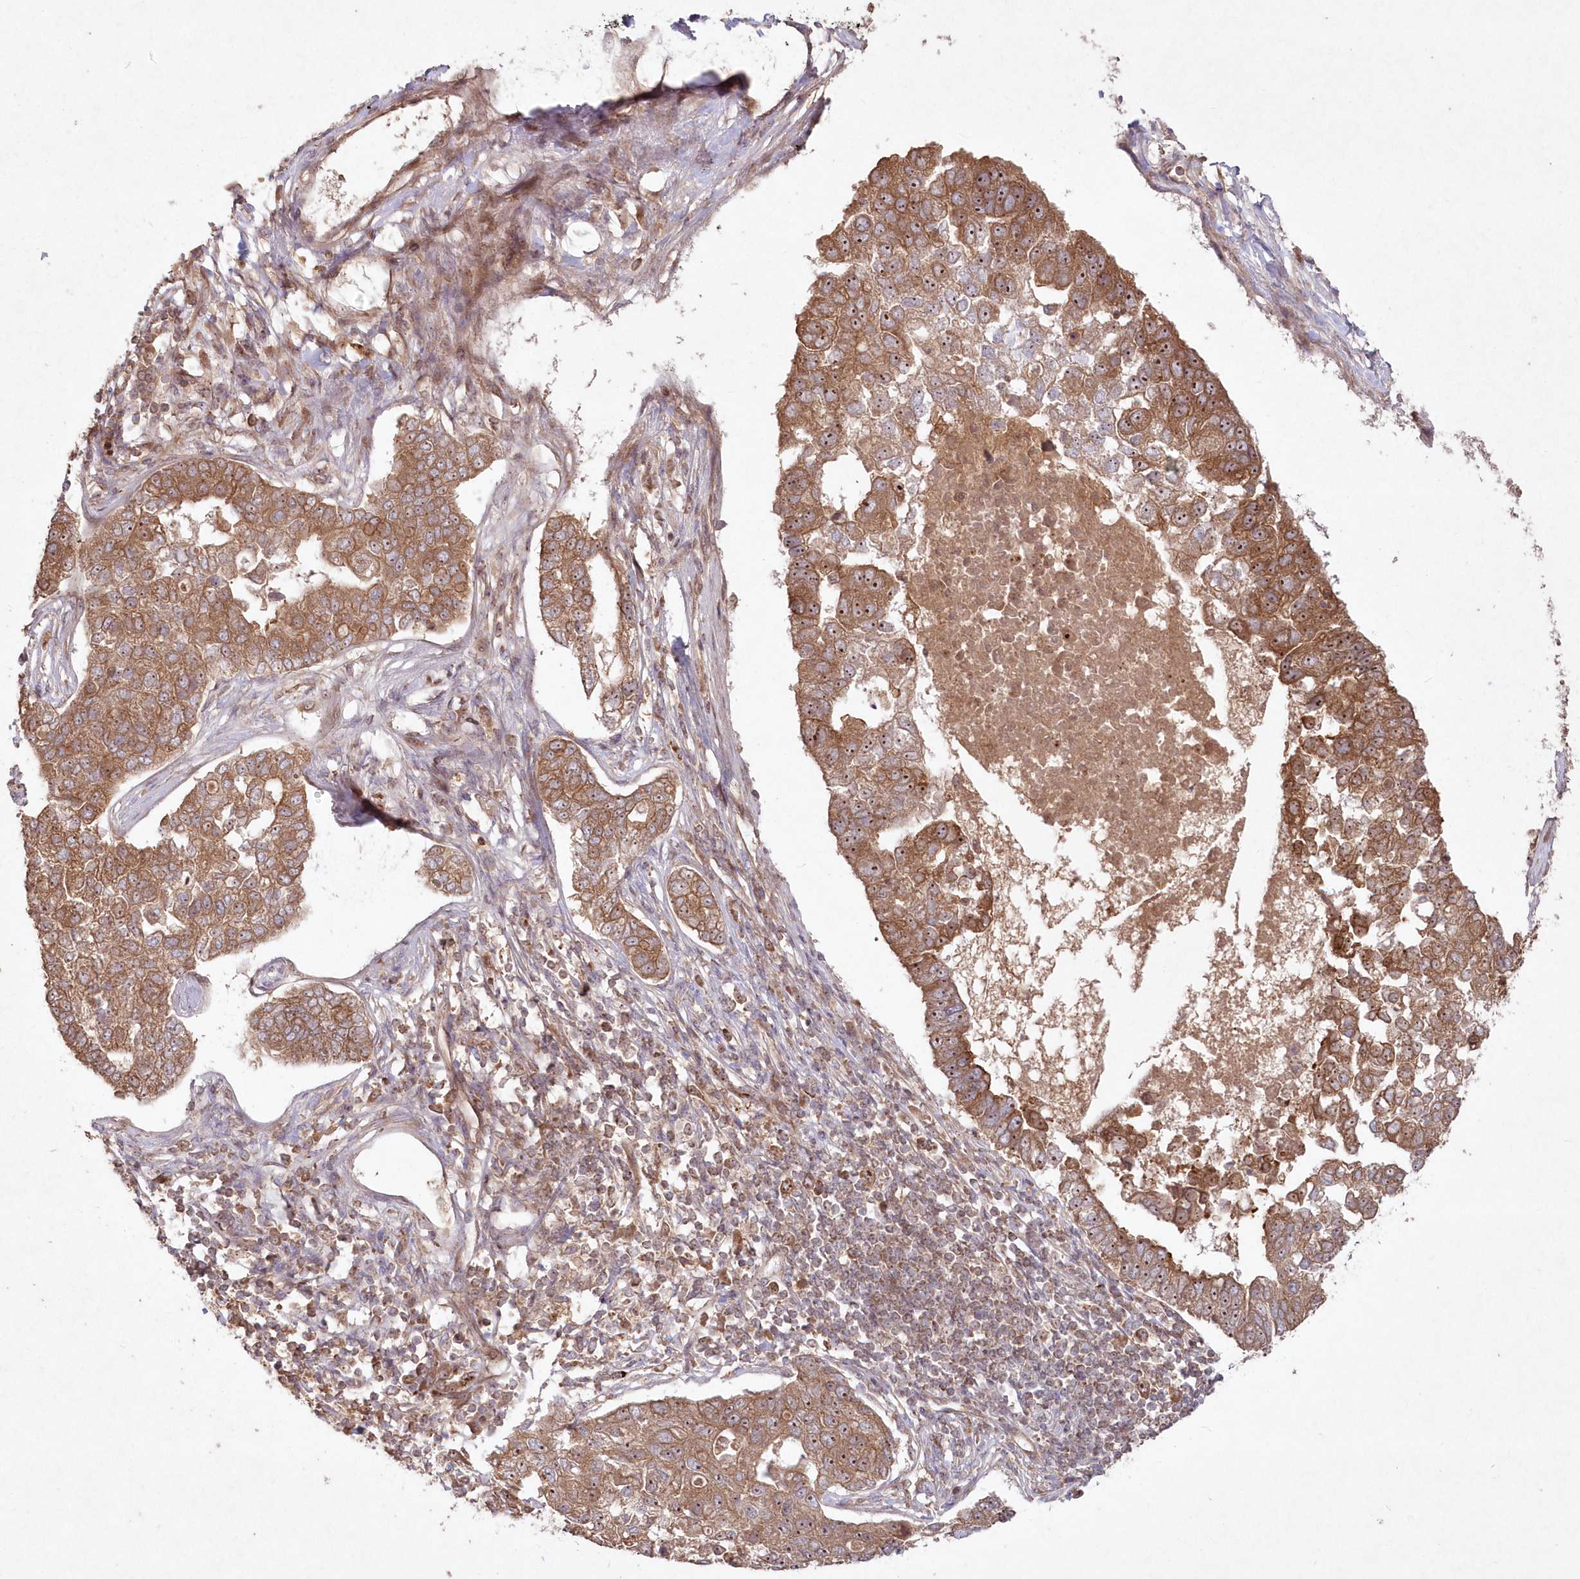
{"staining": {"intensity": "moderate", "quantity": ">75%", "location": "cytoplasmic/membranous,nuclear"}, "tissue": "pancreatic cancer", "cell_type": "Tumor cells", "image_type": "cancer", "snomed": [{"axis": "morphology", "description": "Adenocarcinoma, NOS"}, {"axis": "topography", "description": "Pancreas"}], "caption": "Immunohistochemical staining of adenocarcinoma (pancreatic) demonstrates medium levels of moderate cytoplasmic/membranous and nuclear protein expression in approximately >75% of tumor cells.", "gene": "SERINC1", "patient": {"sex": "female", "age": 61}}